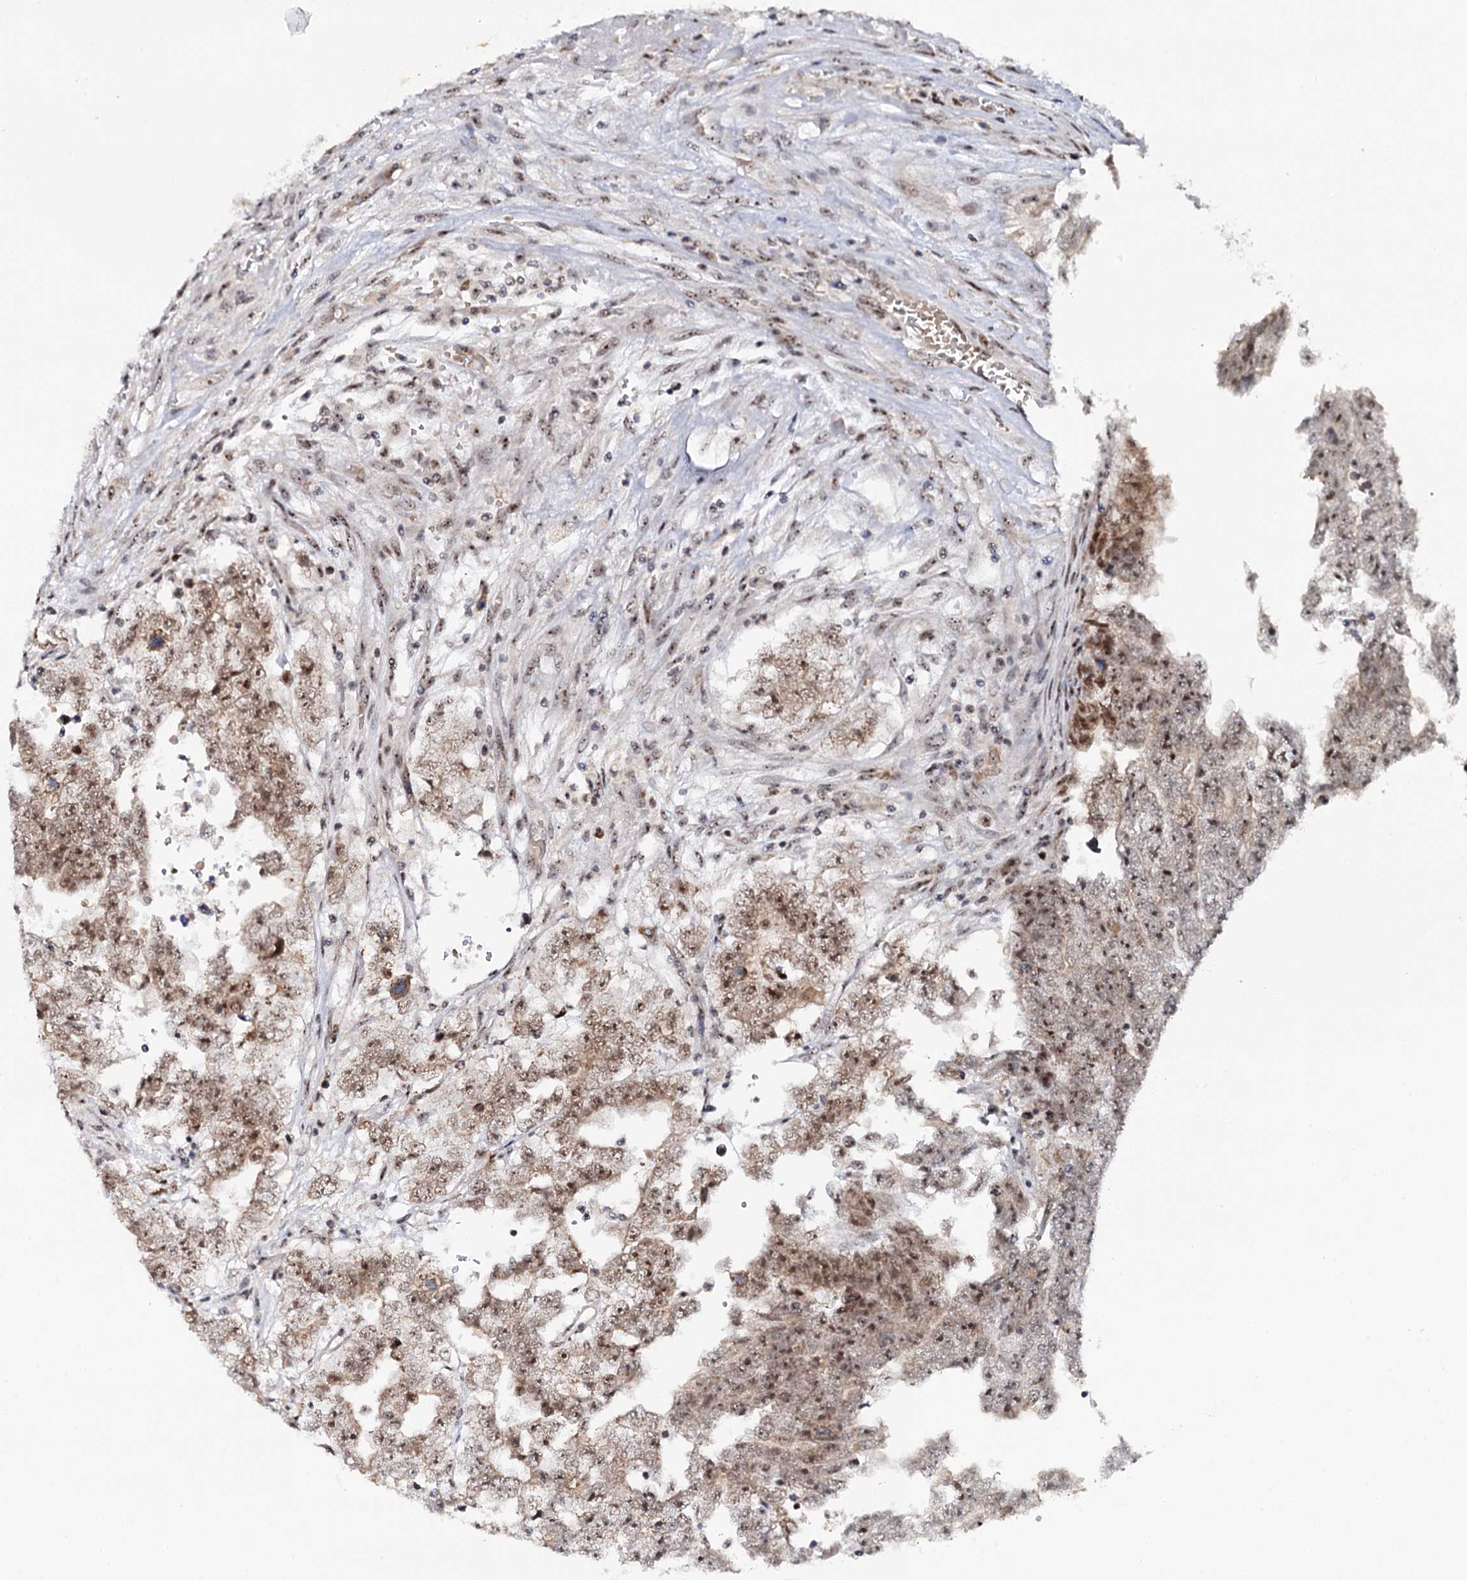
{"staining": {"intensity": "moderate", "quantity": ">75%", "location": "nuclear"}, "tissue": "testis cancer", "cell_type": "Tumor cells", "image_type": "cancer", "snomed": [{"axis": "morphology", "description": "Carcinoma, Embryonal, NOS"}, {"axis": "topography", "description": "Testis"}], "caption": "Approximately >75% of tumor cells in human testis cancer (embryonal carcinoma) demonstrate moderate nuclear protein staining as visualized by brown immunohistochemical staining.", "gene": "BUD13", "patient": {"sex": "male", "age": 25}}